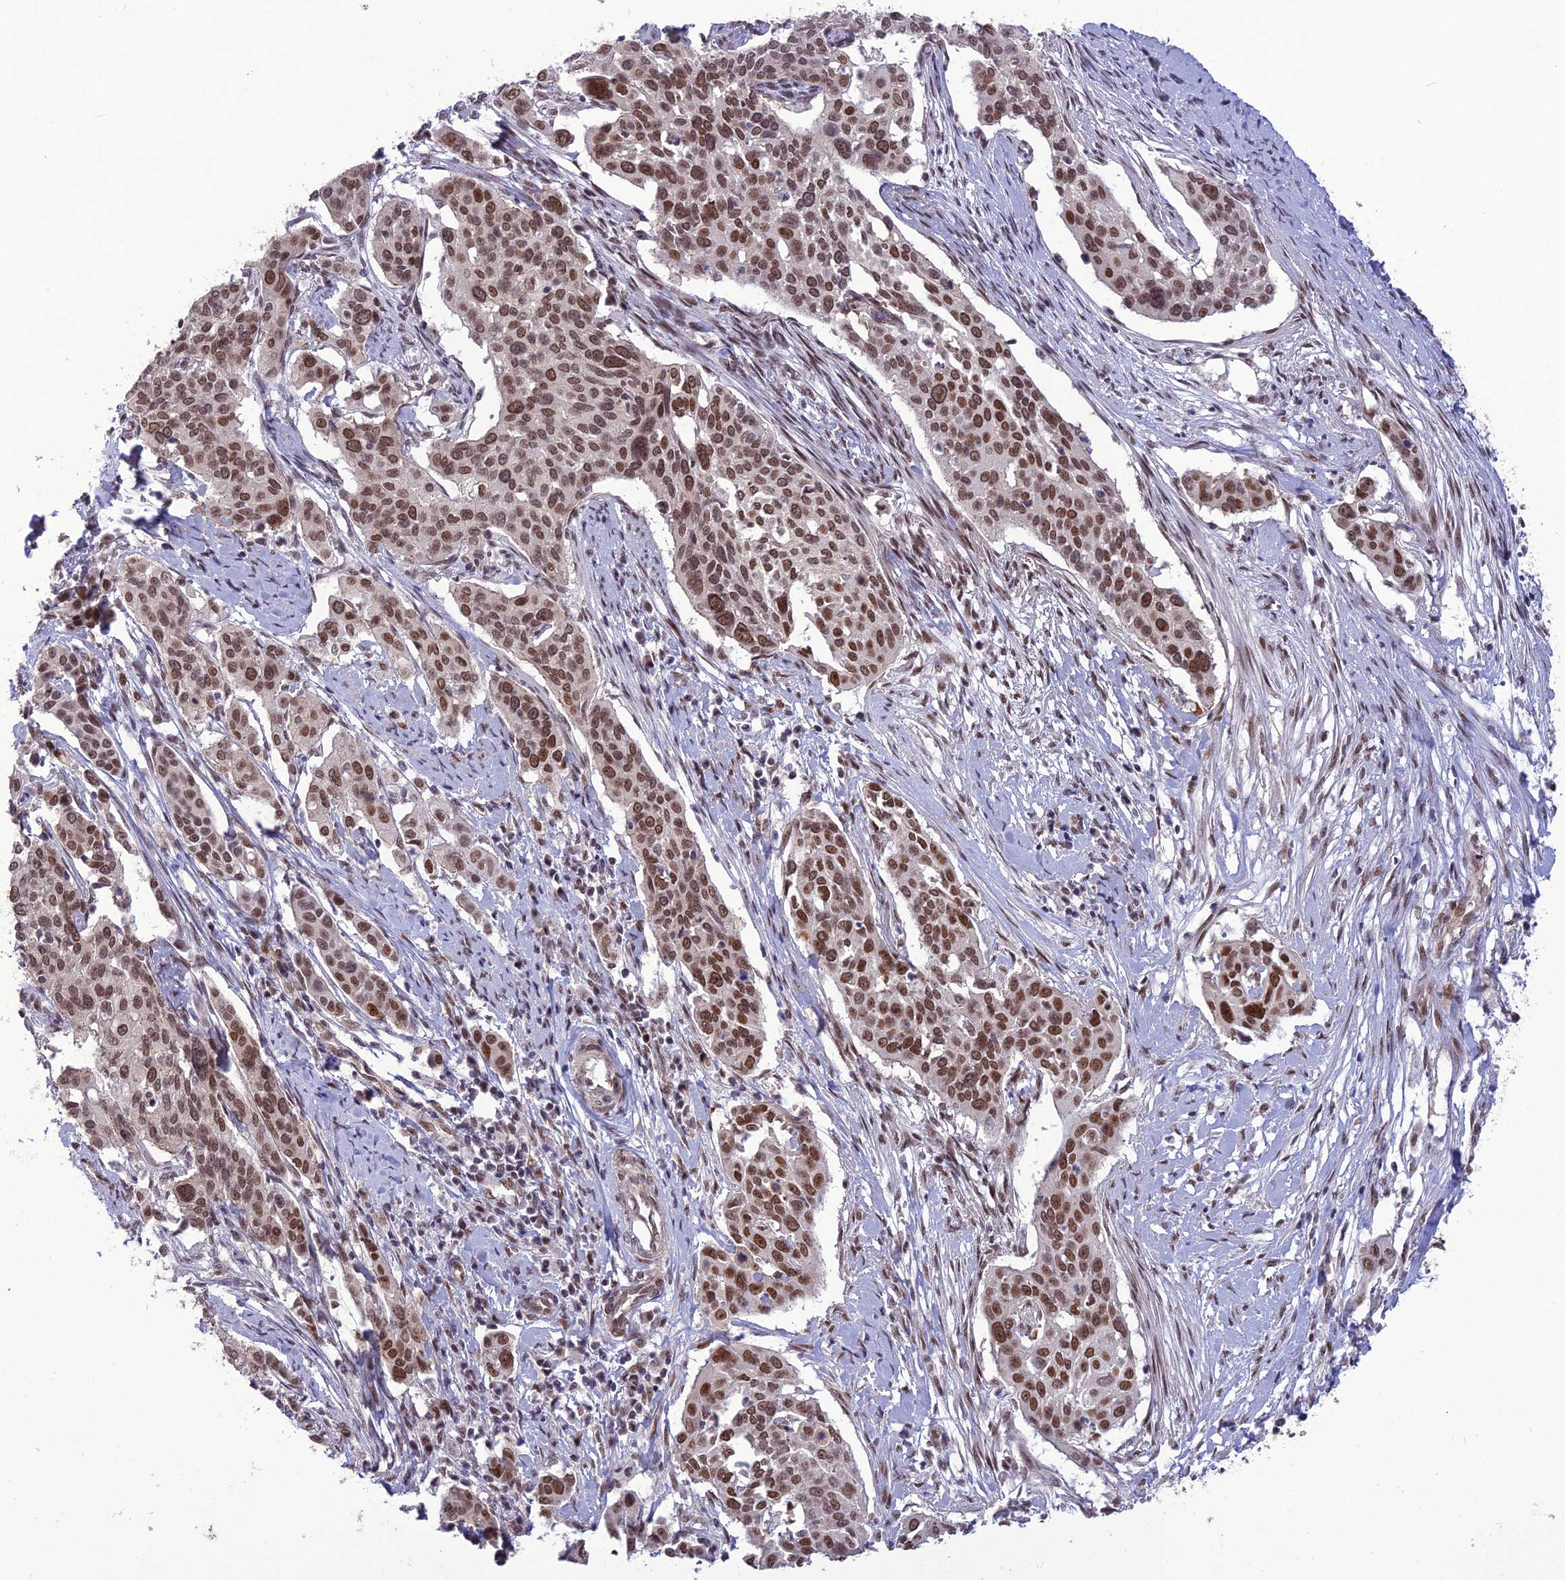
{"staining": {"intensity": "moderate", "quantity": ">75%", "location": "nuclear"}, "tissue": "cervical cancer", "cell_type": "Tumor cells", "image_type": "cancer", "snomed": [{"axis": "morphology", "description": "Squamous cell carcinoma, NOS"}, {"axis": "topography", "description": "Cervix"}], "caption": "Immunohistochemical staining of human cervical cancer (squamous cell carcinoma) displays moderate nuclear protein expression in about >75% of tumor cells.", "gene": "DIS3", "patient": {"sex": "female", "age": 44}}